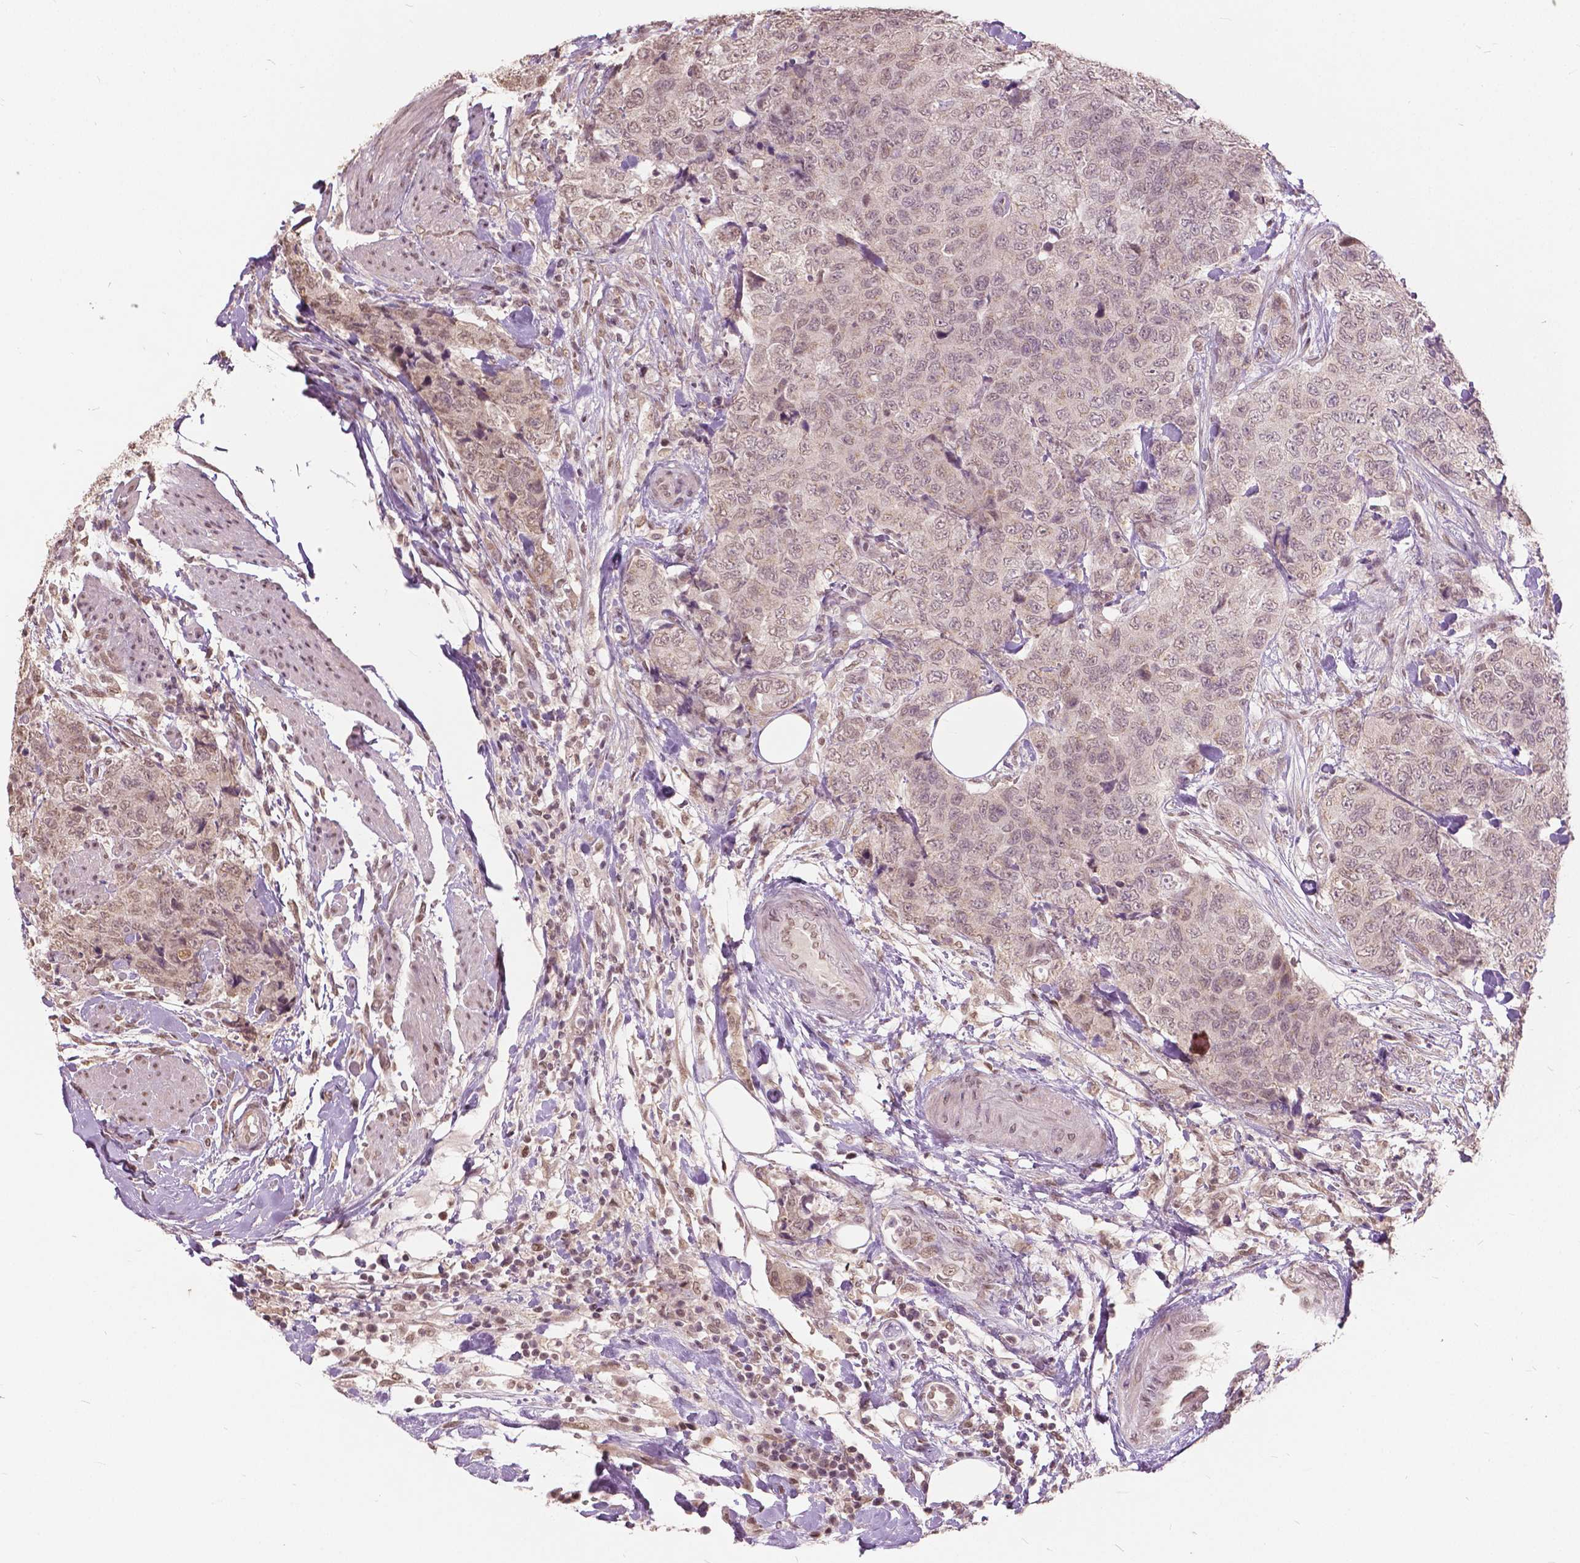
{"staining": {"intensity": "weak", "quantity": ">75%", "location": "nuclear"}, "tissue": "urothelial cancer", "cell_type": "Tumor cells", "image_type": "cancer", "snomed": [{"axis": "morphology", "description": "Urothelial carcinoma, High grade"}, {"axis": "topography", "description": "Urinary bladder"}], "caption": "DAB (3,3'-diaminobenzidine) immunohistochemical staining of human urothelial cancer shows weak nuclear protein staining in approximately >75% of tumor cells.", "gene": "HOXA10", "patient": {"sex": "female", "age": 78}}